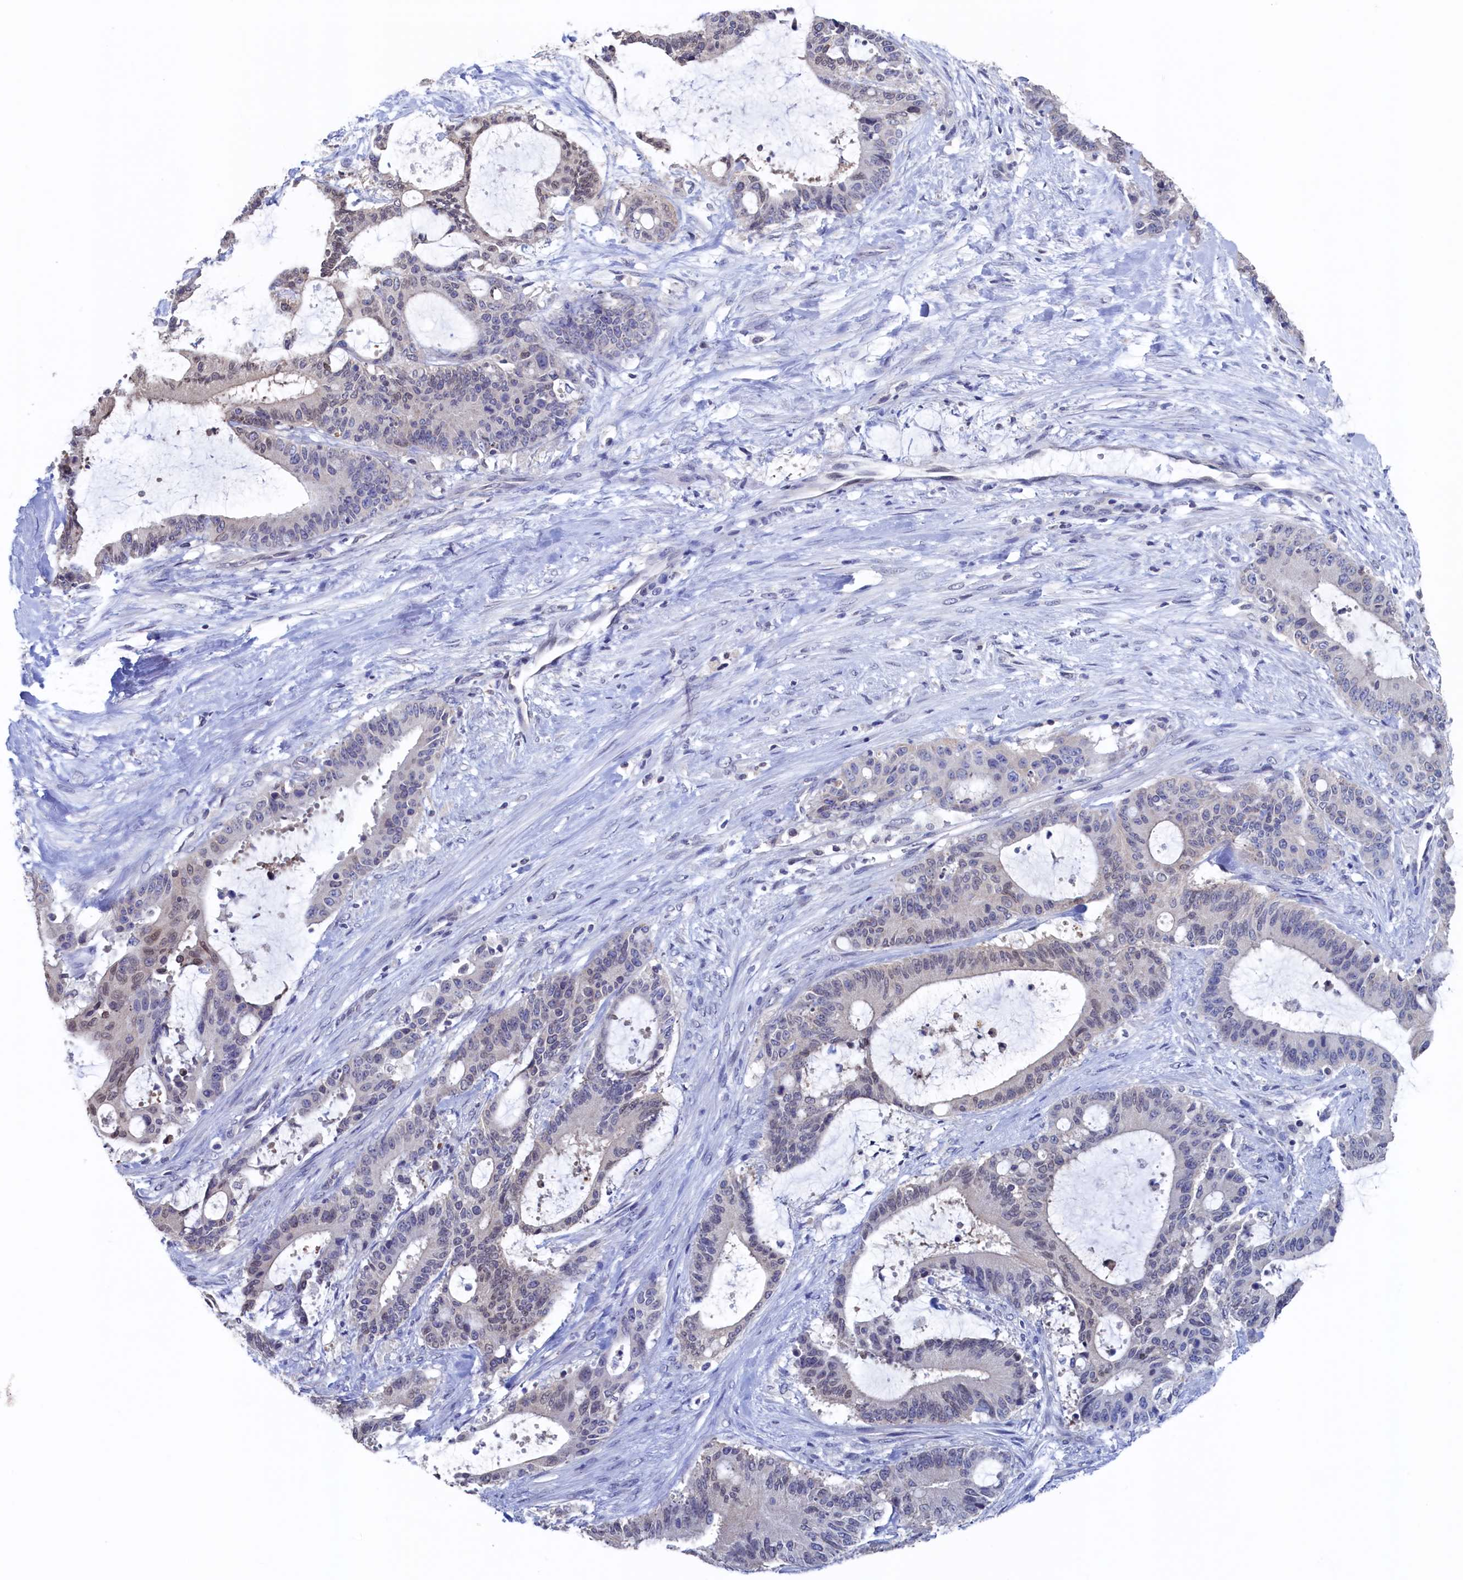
{"staining": {"intensity": "negative", "quantity": "none", "location": "none"}, "tissue": "liver cancer", "cell_type": "Tumor cells", "image_type": "cancer", "snomed": [{"axis": "morphology", "description": "Normal tissue, NOS"}, {"axis": "morphology", "description": "Cholangiocarcinoma"}, {"axis": "topography", "description": "Liver"}, {"axis": "topography", "description": "Peripheral nerve tissue"}], "caption": "Human cholangiocarcinoma (liver) stained for a protein using immunohistochemistry reveals no staining in tumor cells.", "gene": "C11orf54", "patient": {"sex": "female", "age": 73}}